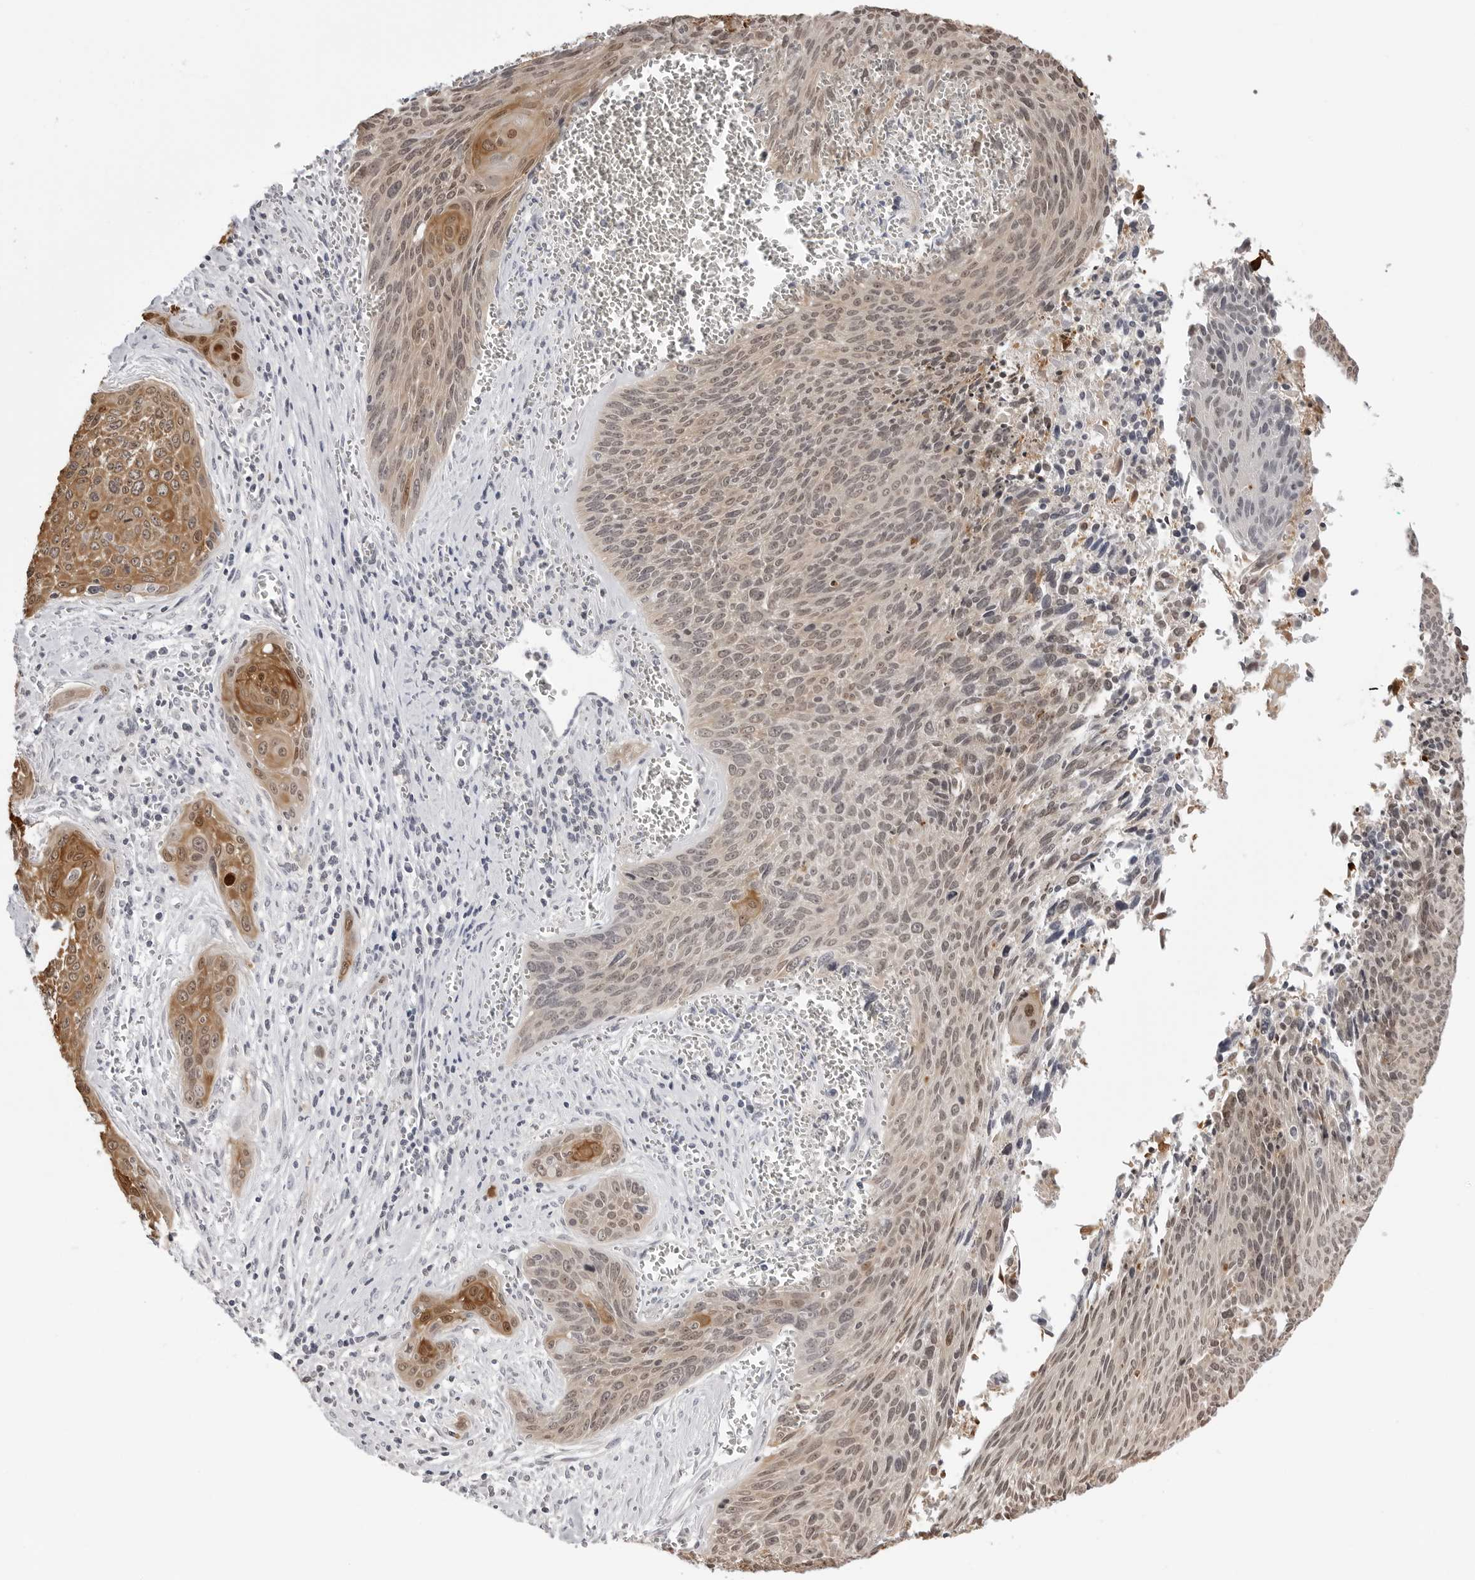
{"staining": {"intensity": "moderate", "quantity": ">75%", "location": "cytoplasmic/membranous,nuclear"}, "tissue": "cervical cancer", "cell_type": "Tumor cells", "image_type": "cancer", "snomed": [{"axis": "morphology", "description": "Squamous cell carcinoma, NOS"}, {"axis": "topography", "description": "Cervix"}], "caption": "An immunohistochemistry (IHC) image of tumor tissue is shown. Protein staining in brown highlights moderate cytoplasmic/membranous and nuclear positivity in cervical cancer (squamous cell carcinoma) within tumor cells.", "gene": "YWHAG", "patient": {"sex": "female", "age": 55}}